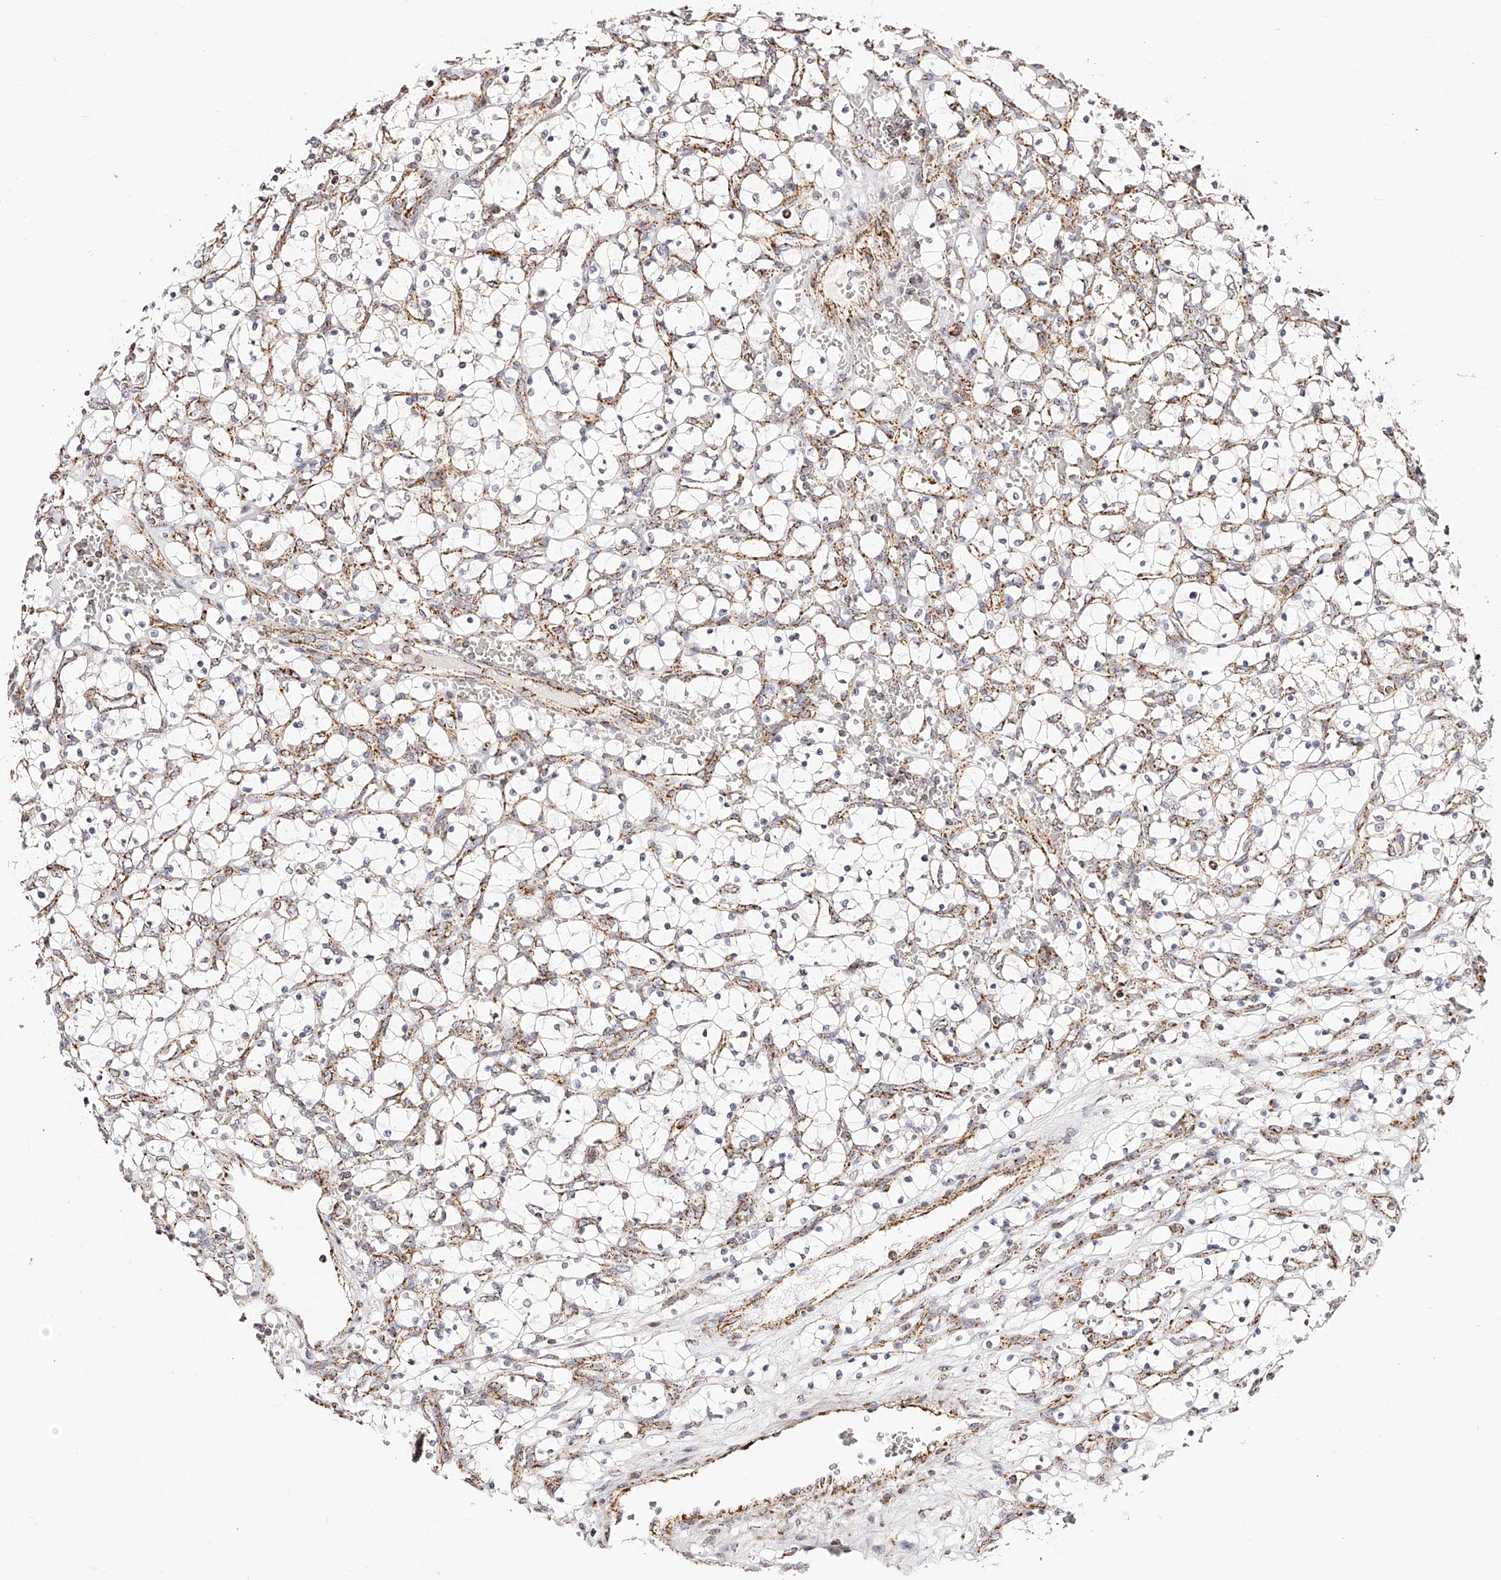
{"staining": {"intensity": "negative", "quantity": "none", "location": "none"}, "tissue": "renal cancer", "cell_type": "Tumor cells", "image_type": "cancer", "snomed": [{"axis": "morphology", "description": "Adenocarcinoma, NOS"}, {"axis": "topography", "description": "Kidney"}], "caption": "Immunohistochemistry image of neoplastic tissue: renal cancer stained with DAB shows no significant protein expression in tumor cells. (Immunohistochemistry (ihc), brightfield microscopy, high magnification).", "gene": "NDUFV3", "patient": {"sex": "female", "age": 69}}